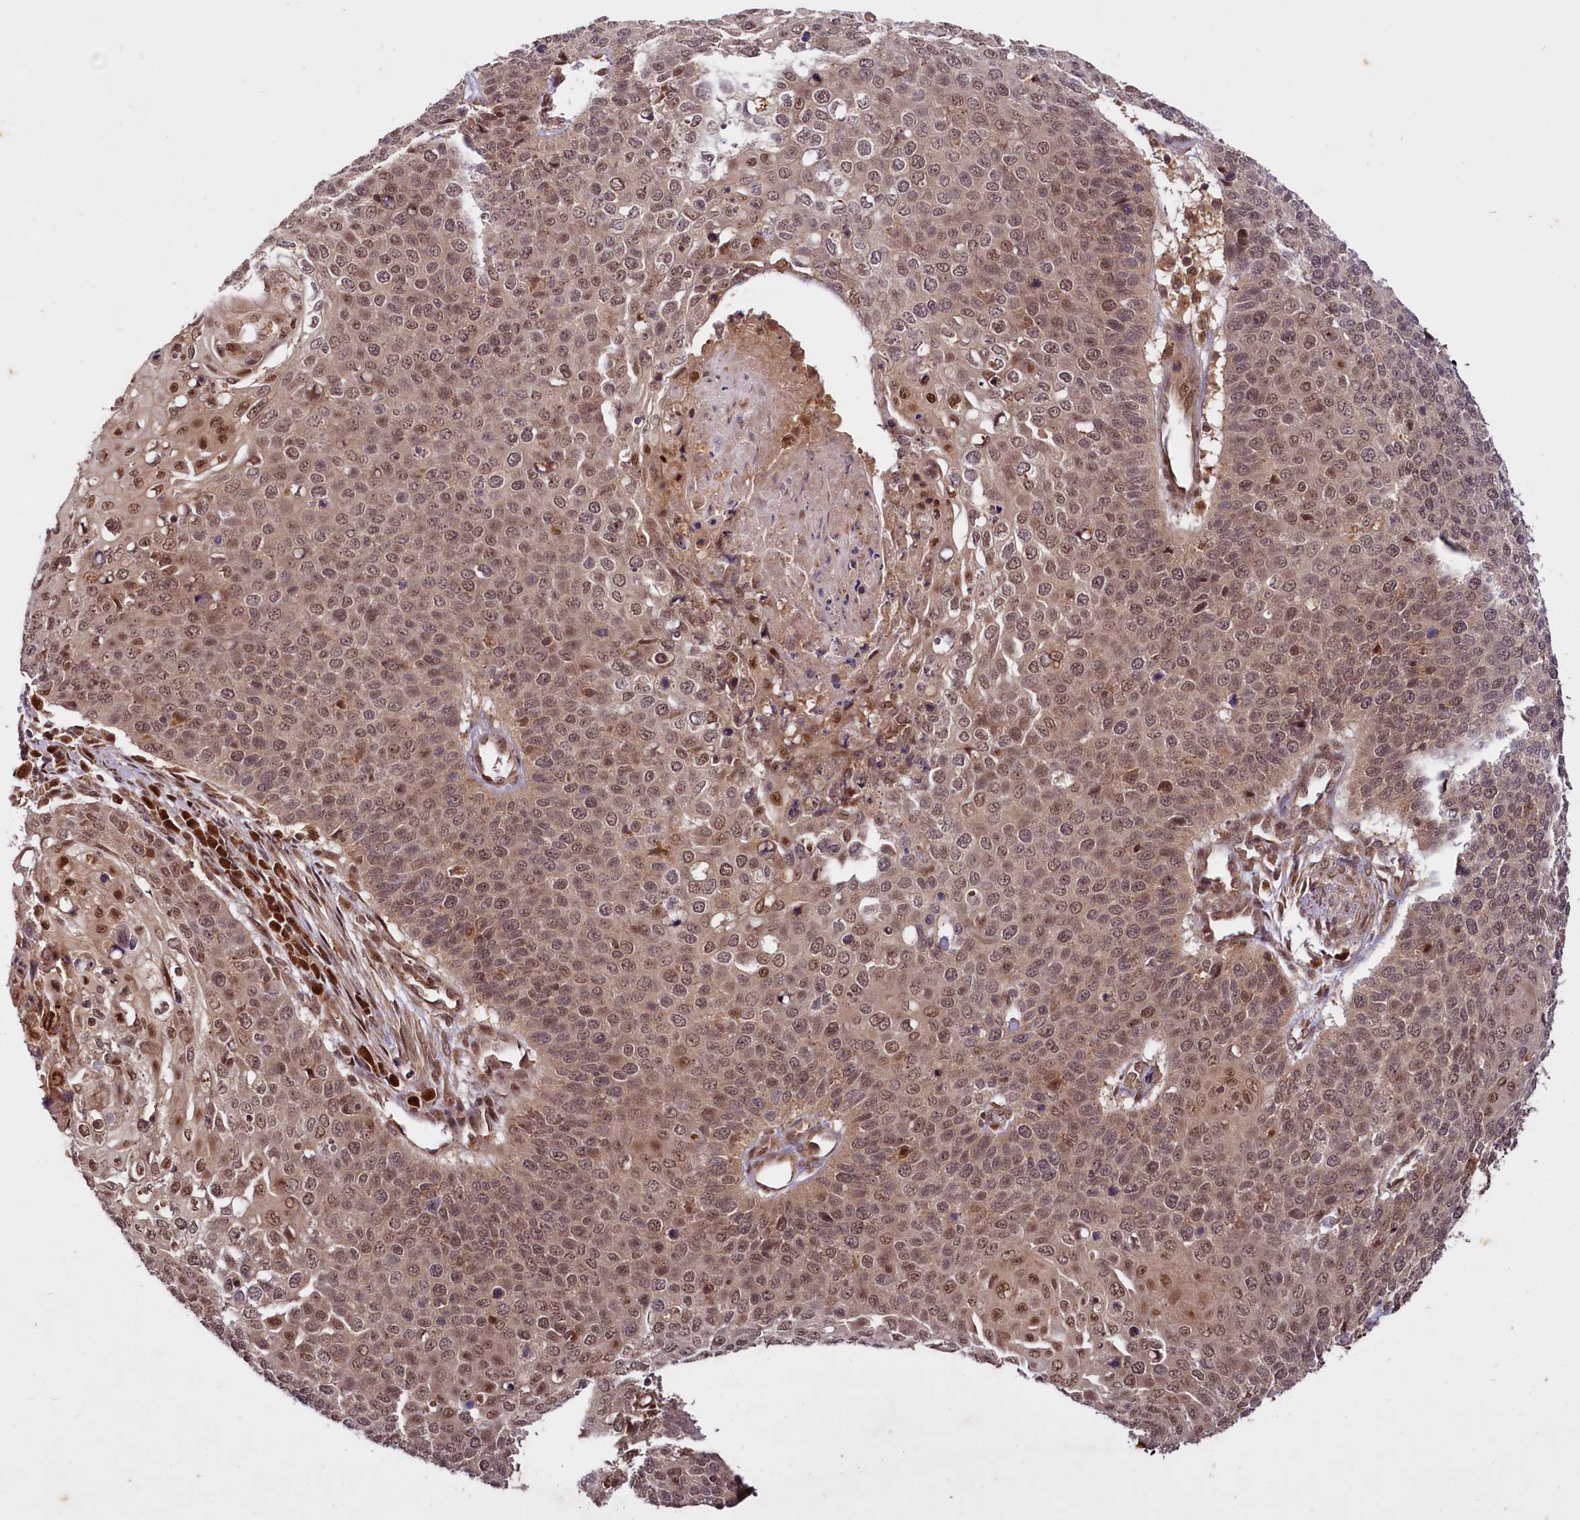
{"staining": {"intensity": "moderate", "quantity": ">75%", "location": "cytoplasmic/membranous,nuclear"}, "tissue": "cervical cancer", "cell_type": "Tumor cells", "image_type": "cancer", "snomed": [{"axis": "morphology", "description": "Squamous cell carcinoma, NOS"}, {"axis": "topography", "description": "Cervix"}], "caption": "Immunohistochemical staining of cervical cancer displays medium levels of moderate cytoplasmic/membranous and nuclear protein positivity in approximately >75% of tumor cells.", "gene": "UBE3A", "patient": {"sex": "female", "age": 39}}